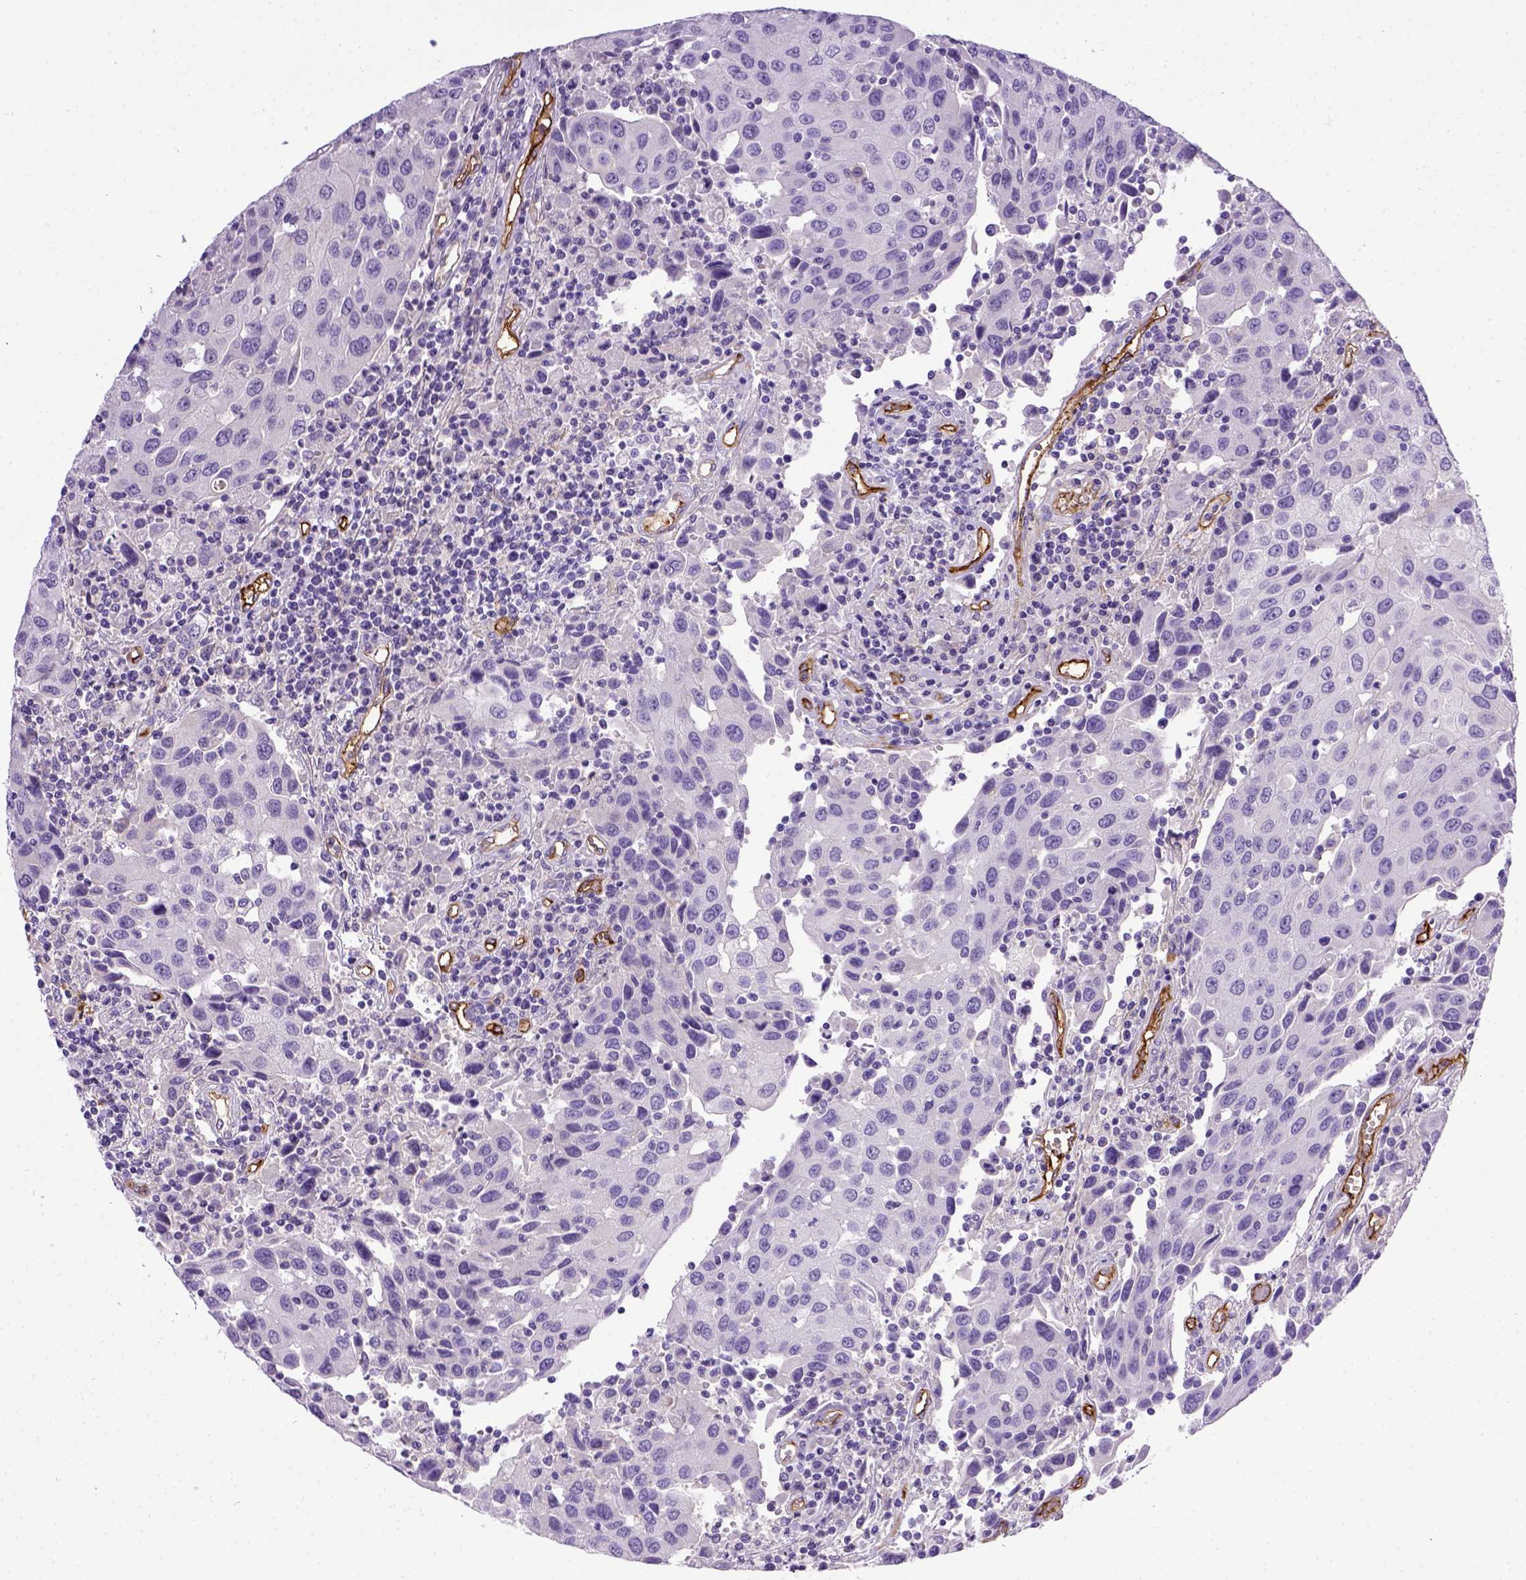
{"staining": {"intensity": "negative", "quantity": "none", "location": "none"}, "tissue": "urothelial cancer", "cell_type": "Tumor cells", "image_type": "cancer", "snomed": [{"axis": "morphology", "description": "Urothelial carcinoma, High grade"}, {"axis": "topography", "description": "Urinary bladder"}], "caption": "This is an immunohistochemistry image of urothelial cancer. There is no staining in tumor cells.", "gene": "ENG", "patient": {"sex": "female", "age": 85}}